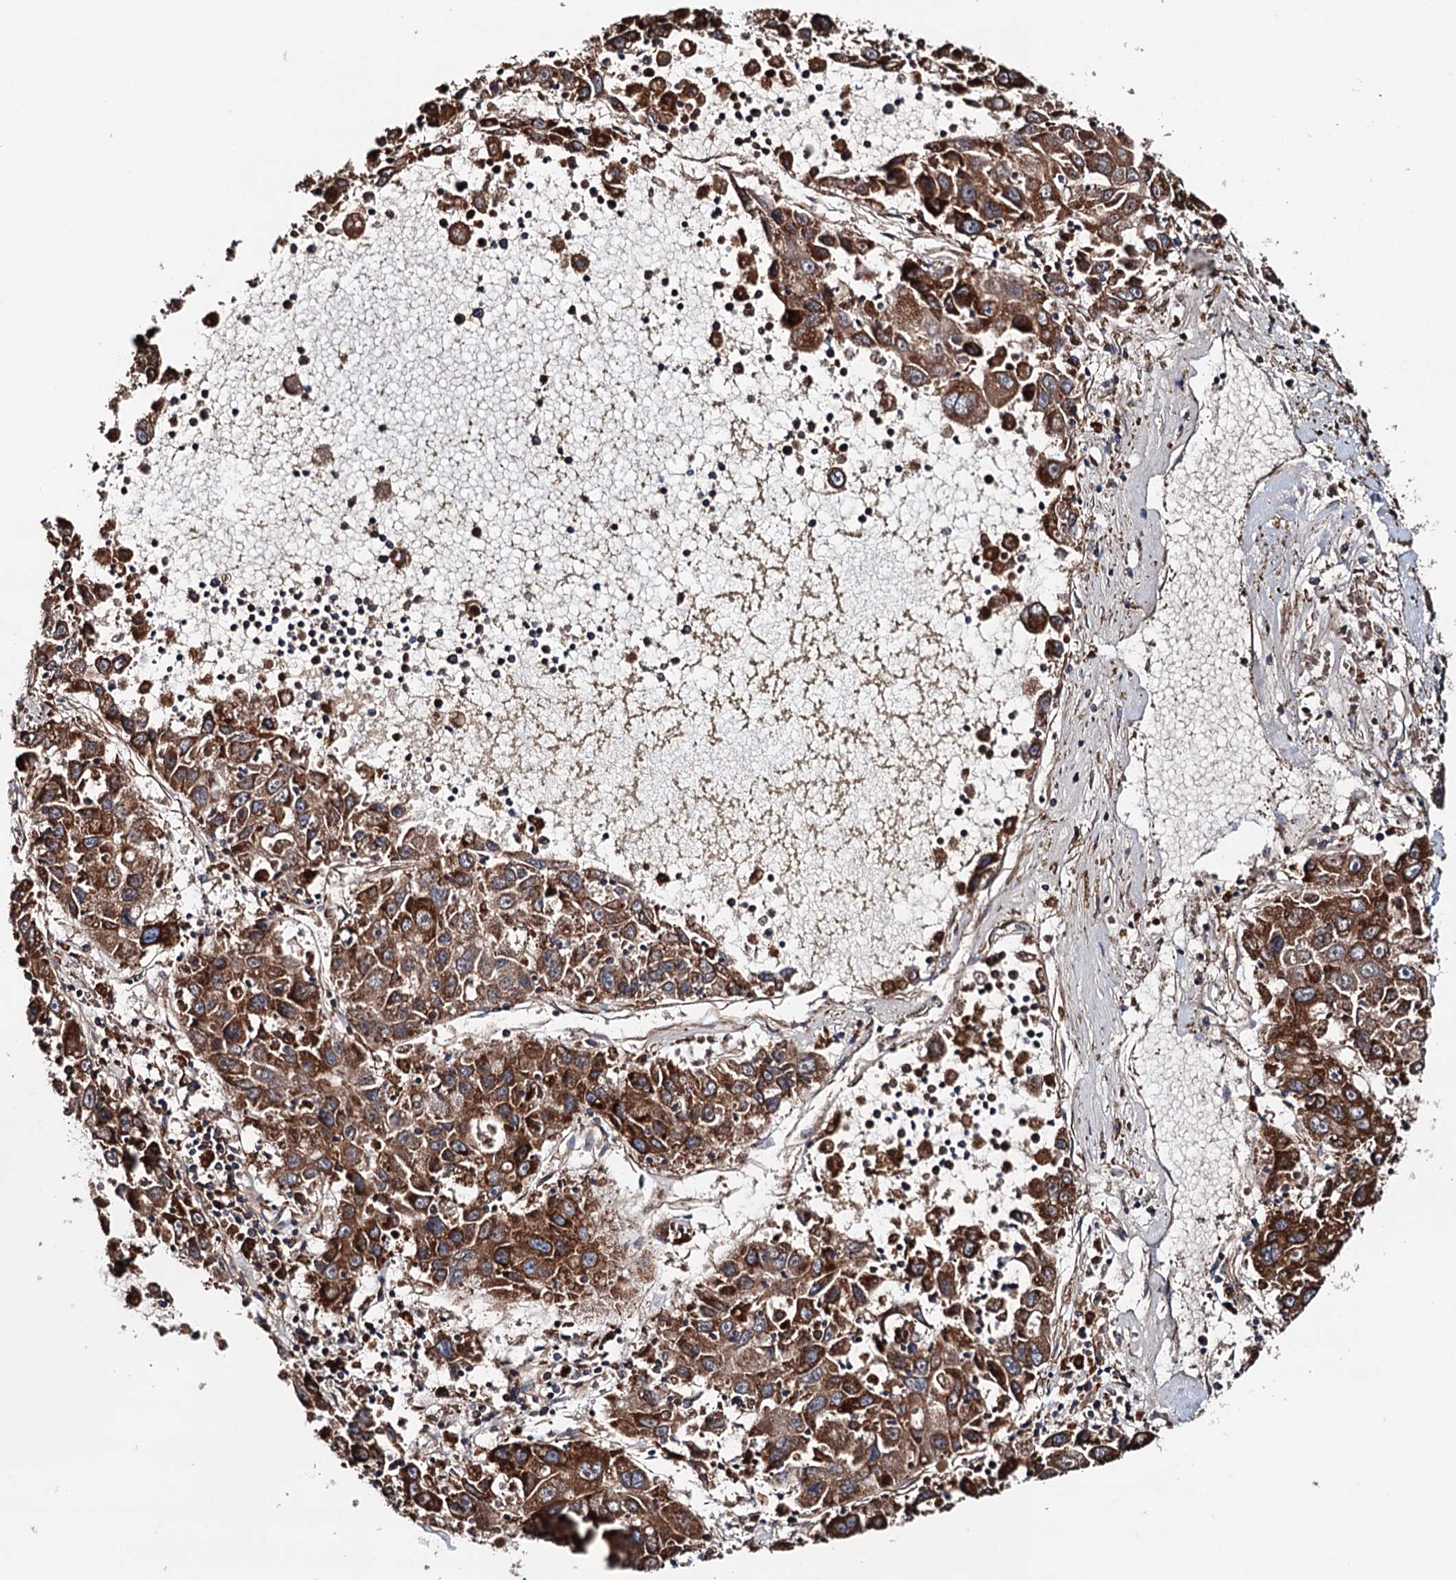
{"staining": {"intensity": "moderate", "quantity": ">75%", "location": "cytoplasmic/membranous"}, "tissue": "liver cancer", "cell_type": "Tumor cells", "image_type": "cancer", "snomed": [{"axis": "morphology", "description": "Carcinoma, Hepatocellular, NOS"}, {"axis": "topography", "description": "Liver"}], "caption": "Liver cancer (hepatocellular carcinoma) was stained to show a protein in brown. There is medium levels of moderate cytoplasmic/membranous expression in approximately >75% of tumor cells.", "gene": "ERP29", "patient": {"sex": "male", "age": 49}}